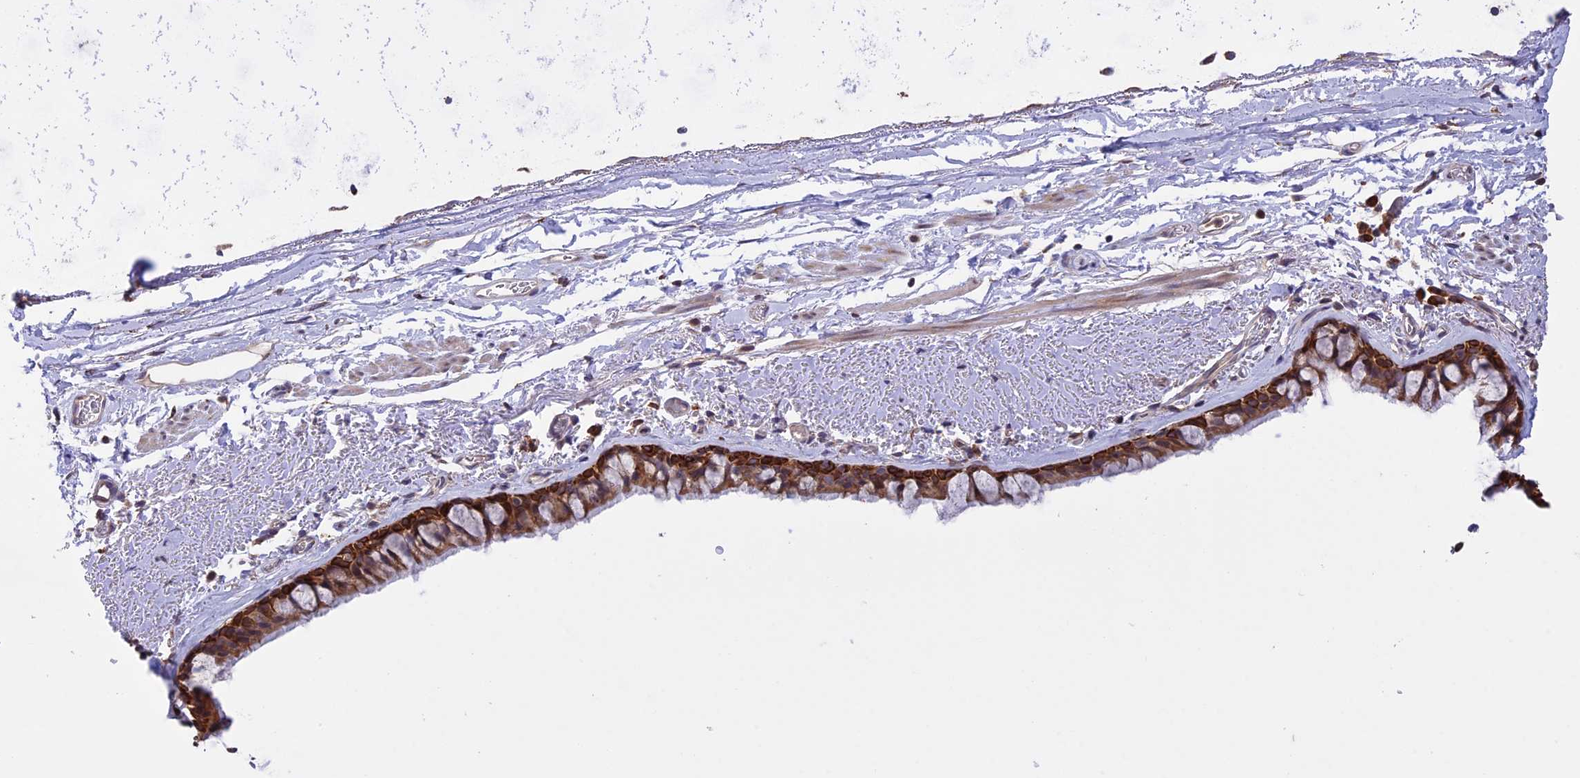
{"staining": {"intensity": "strong", "quantity": "25%-75%", "location": "cytoplasmic/membranous"}, "tissue": "bronchus", "cell_type": "Respiratory epithelial cells", "image_type": "normal", "snomed": [{"axis": "morphology", "description": "Normal tissue, NOS"}, {"axis": "topography", "description": "Bronchus"}], "caption": "Strong cytoplasmic/membranous protein staining is present in approximately 25%-75% of respiratory epithelial cells in bronchus. (DAB IHC with brightfield microscopy, high magnification).", "gene": "DMRTA2", "patient": {"sex": "male", "age": 65}}